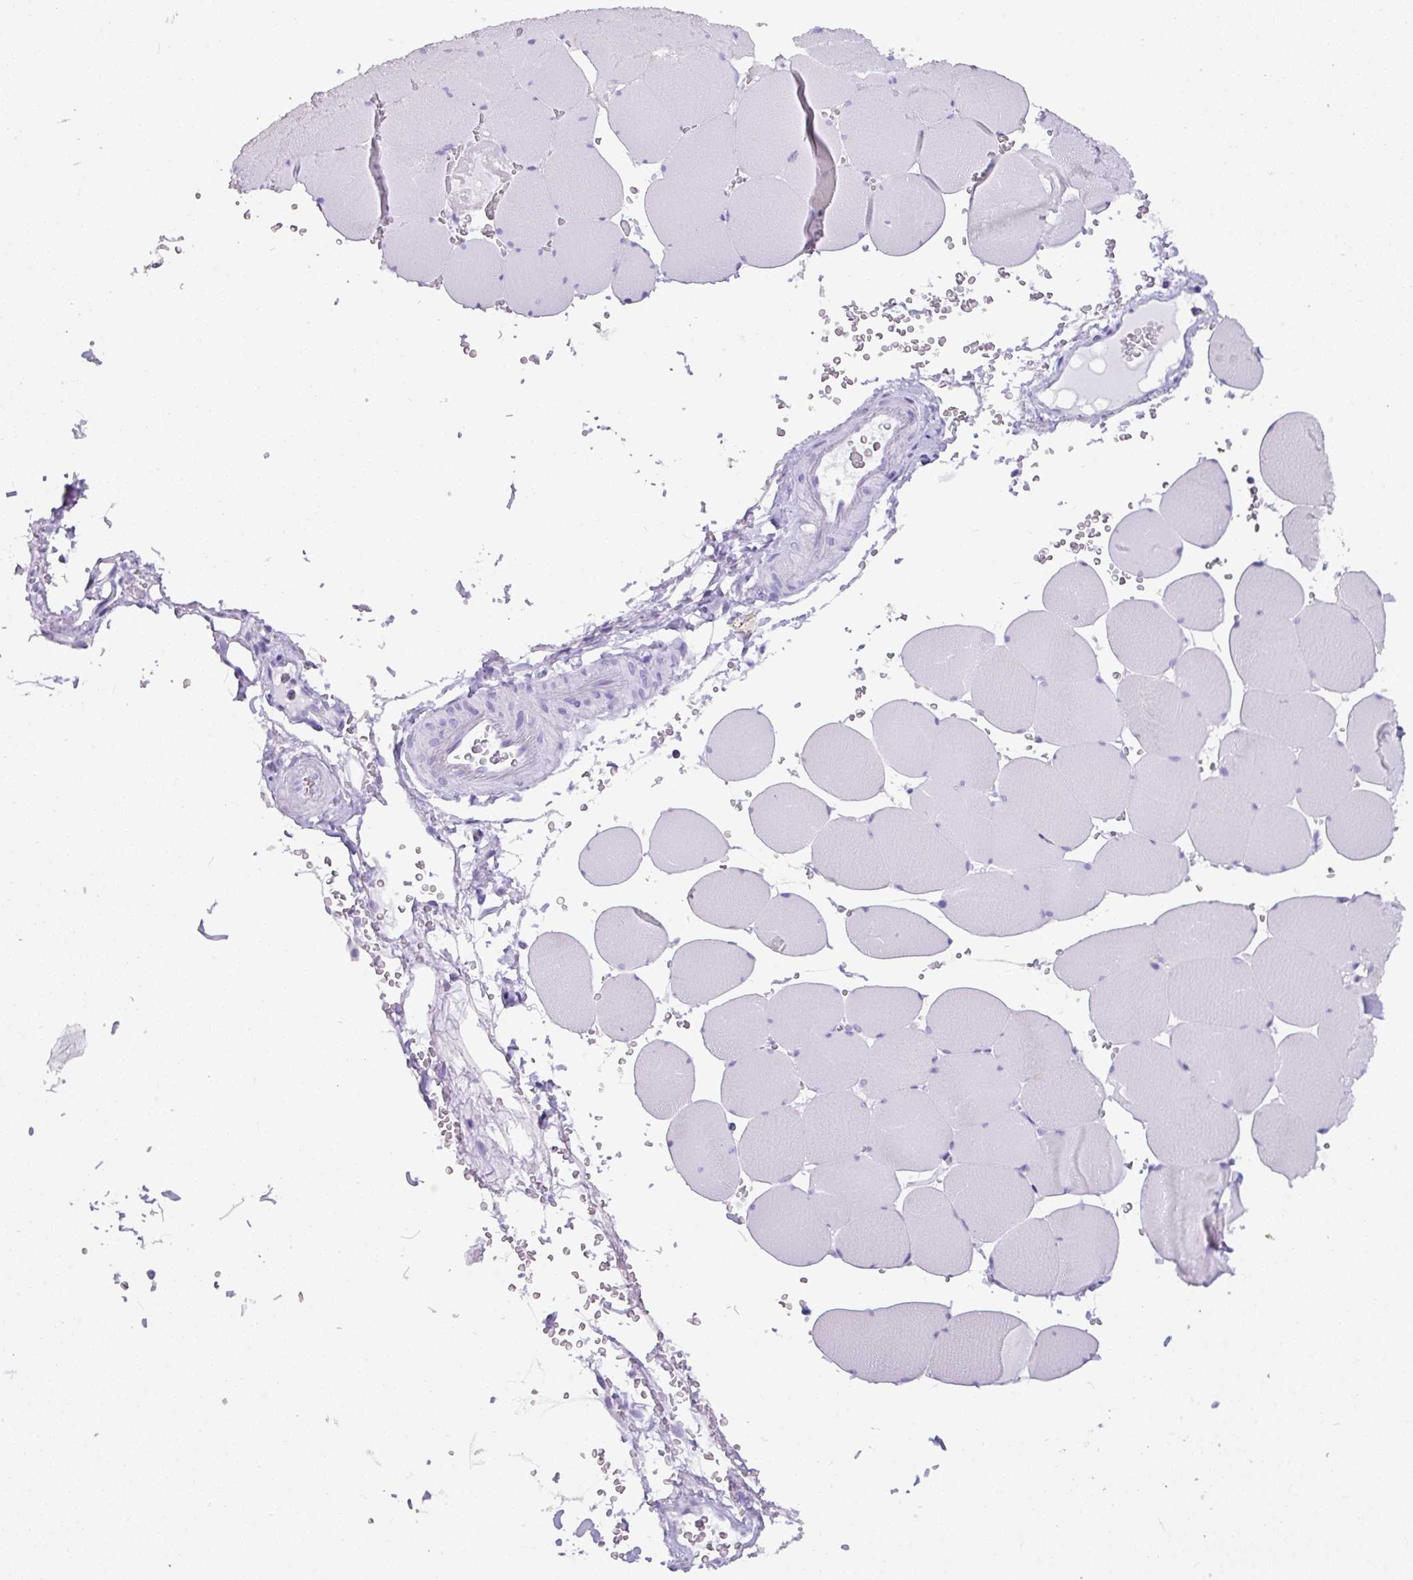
{"staining": {"intensity": "negative", "quantity": "none", "location": "none"}, "tissue": "skeletal muscle", "cell_type": "Myocytes", "image_type": "normal", "snomed": [{"axis": "morphology", "description": "Normal tissue, NOS"}, {"axis": "topography", "description": "Skeletal muscle"}, {"axis": "topography", "description": "Head-Neck"}], "caption": "Micrograph shows no significant protein staining in myocytes of benign skeletal muscle. The staining is performed using DAB brown chromogen with nuclei counter-stained in using hematoxylin.", "gene": "NCCRP1", "patient": {"sex": "male", "age": 66}}